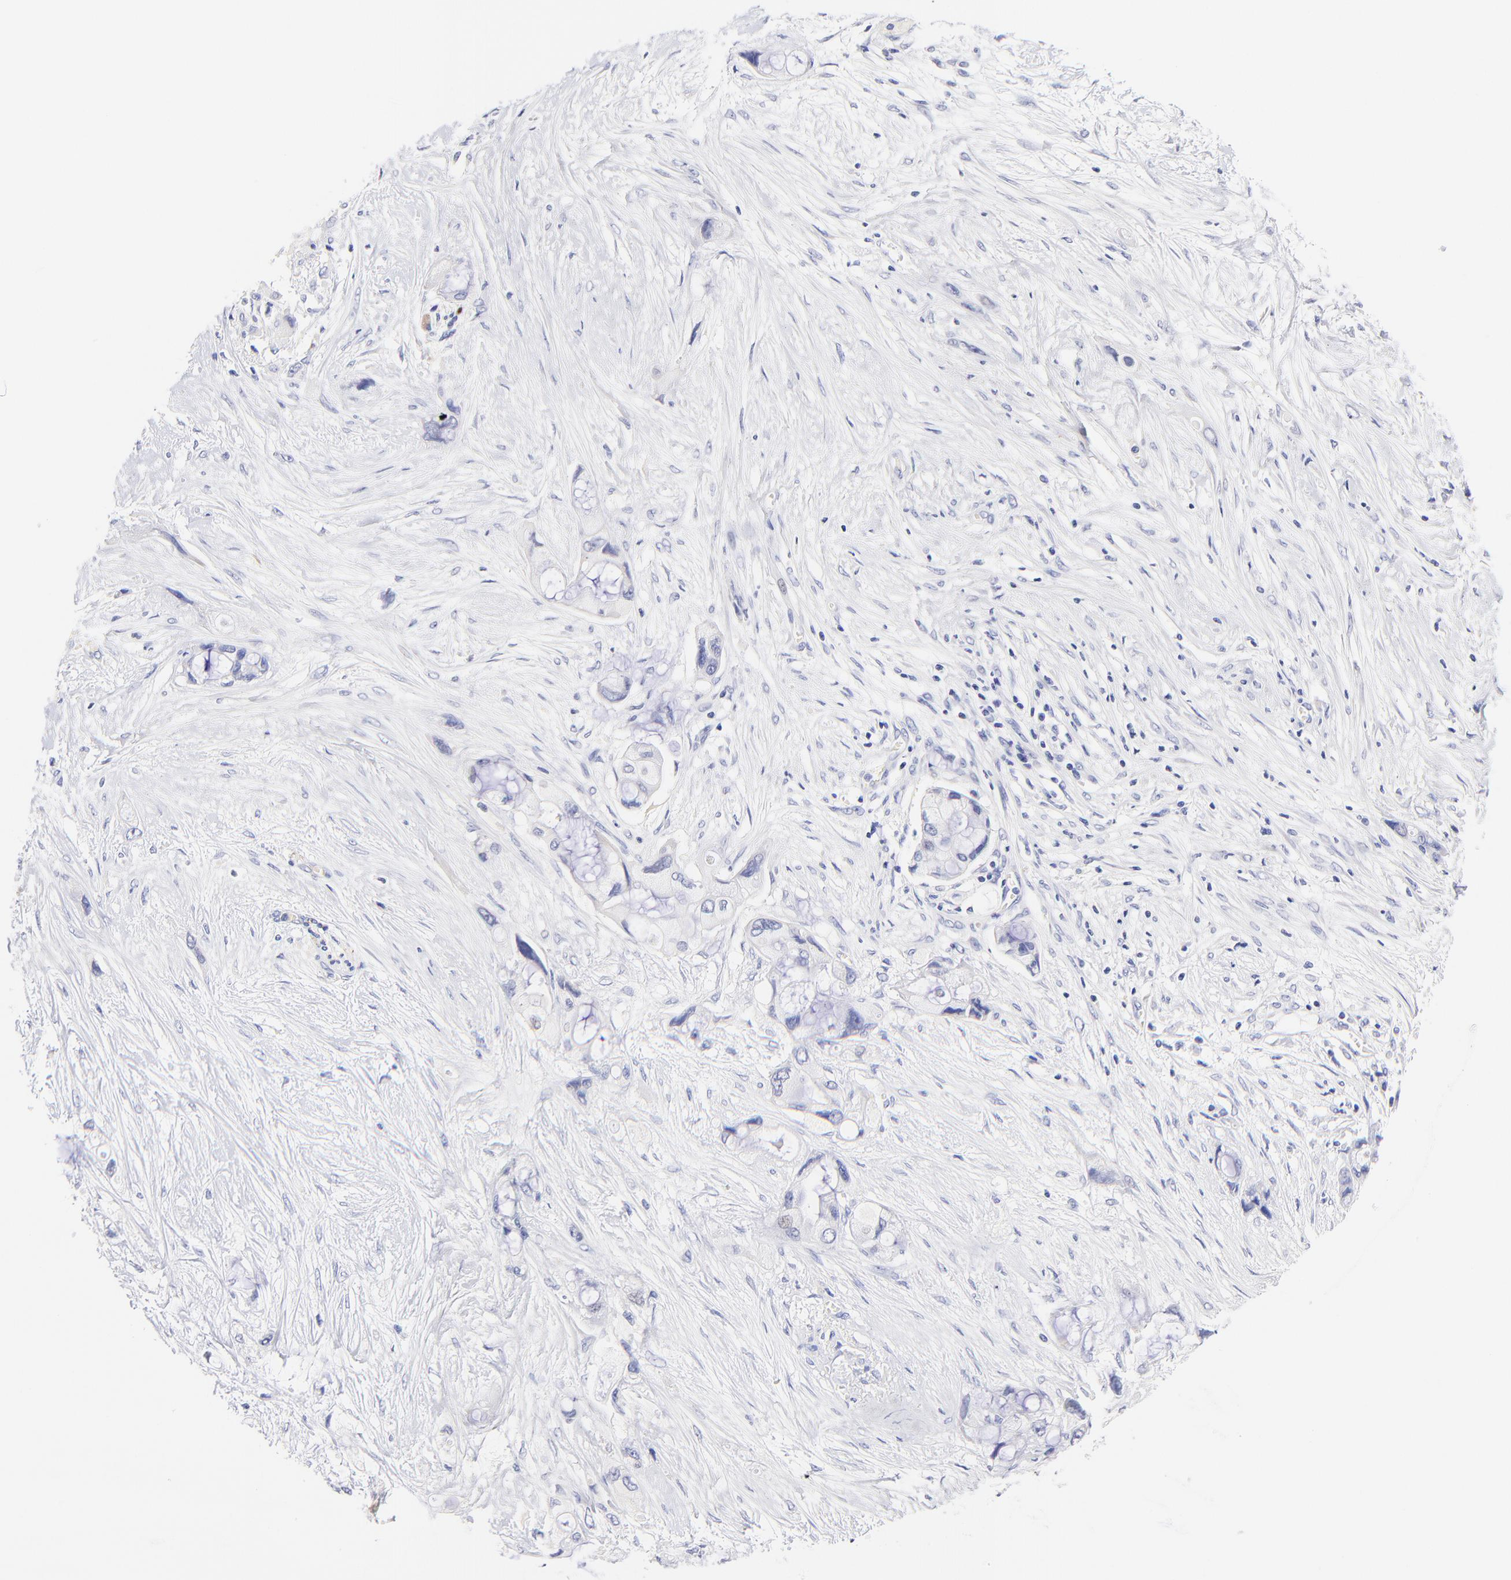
{"staining": {"intensity": "negative", "quantity": "none", "location": "none"}, "tissue": "pancreatic cancer", "cell_type": "Tumor cells", "image_type": "cancer", "snomed": [{"axis": "morphology", "description": "Adenocarcinoma, NOS"}, {"axis": "topography", "description": "Pancreas"}], "caption": "Tumor cells show no significant staining in pancreatic adenocarcinoma. The staining is performed using DAB (3,3'-diaminobenzidine) brown chromogen with nuclei counter-stained in using hematoxylin.", "gene": "RAB3A", "patient": {"sex": "female", "age": 59}}